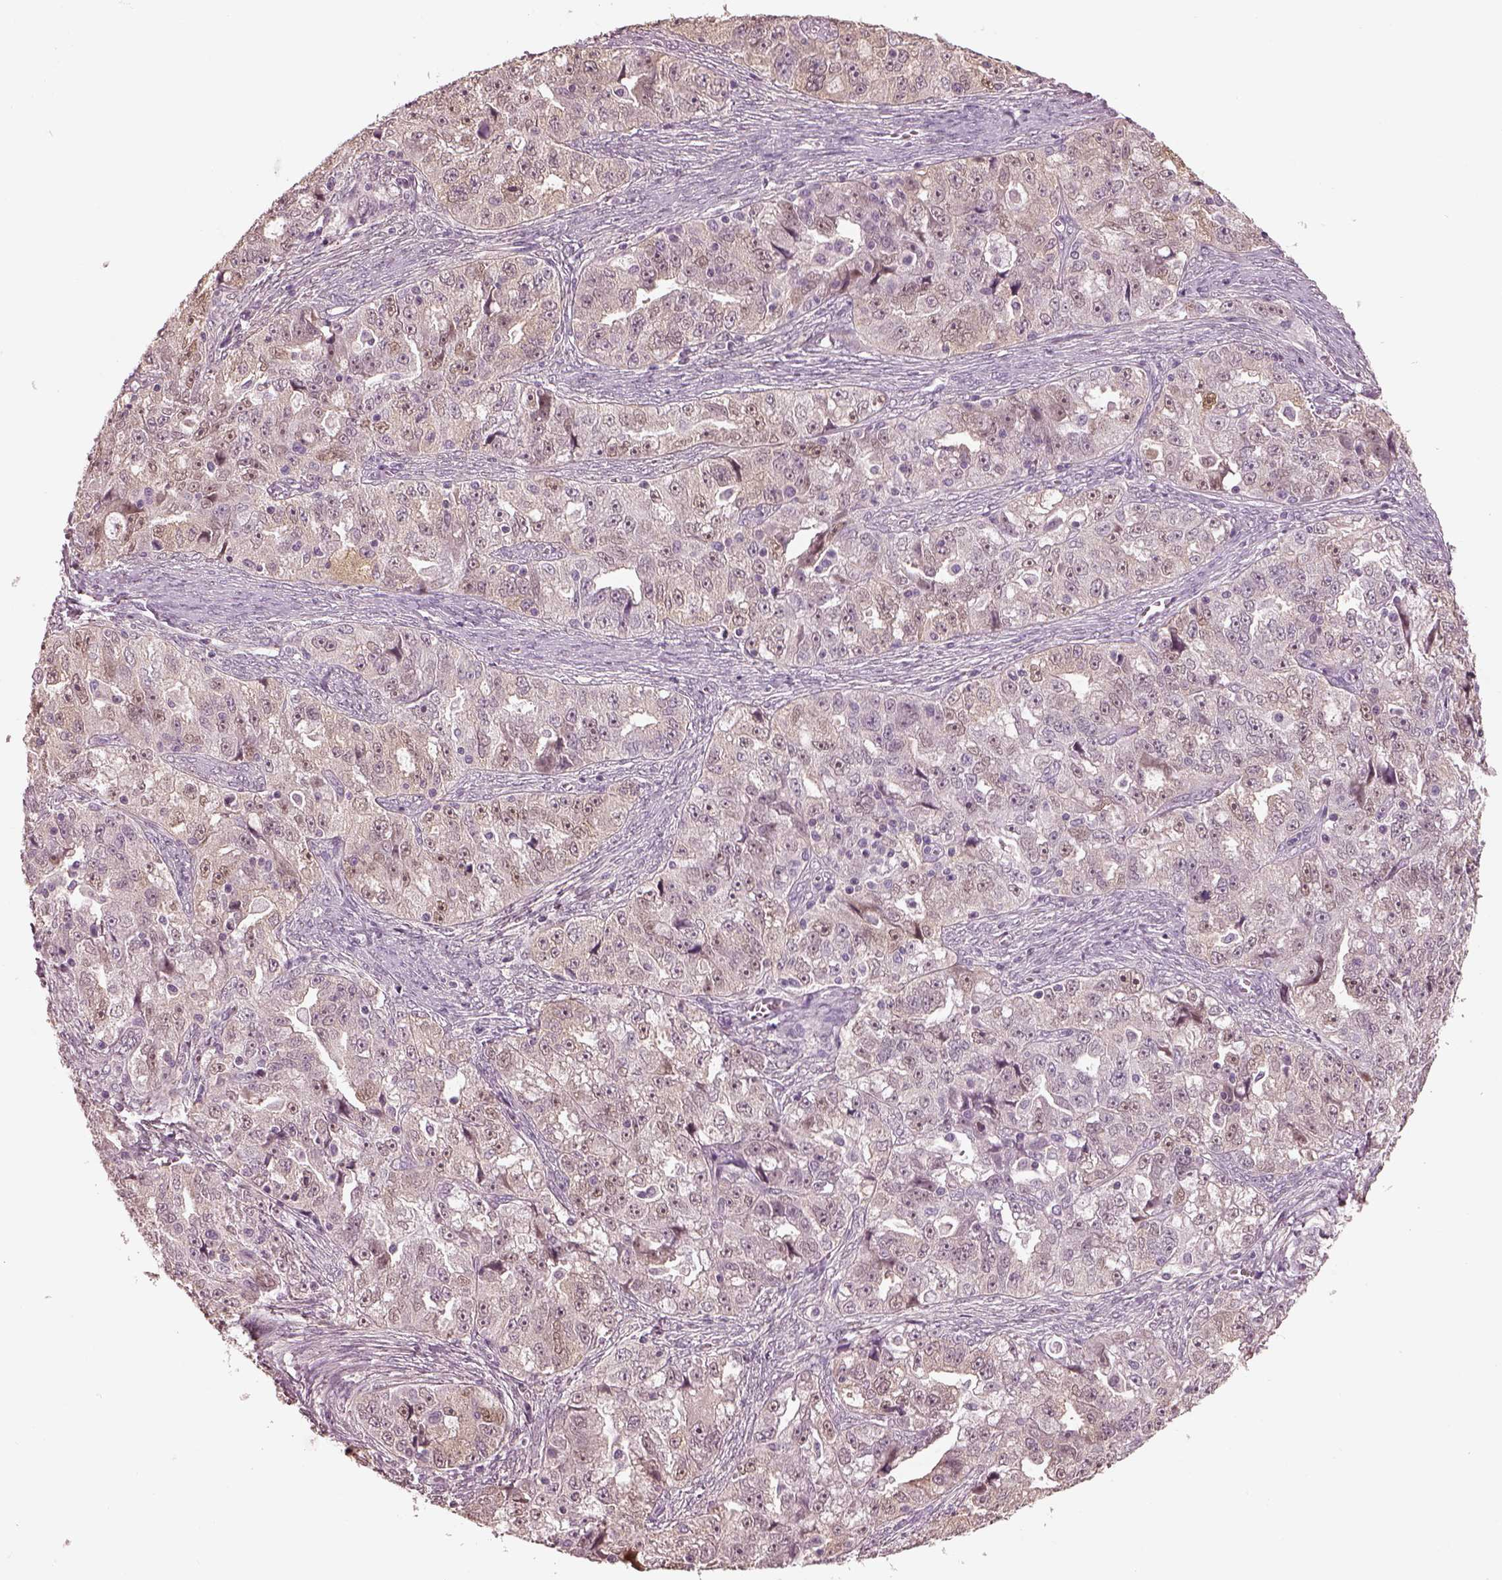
{"staining": {"intensity": "weak", "quantity": "<25%", "location": "cytoplasmic/membranous,nuclear"}, "tissue": "ovarian cancer", "cell_type": "Tumor cells", "image_type": "cancer", "snomed": [{"axis": "morphology", "description": "Cystadenocarcinoma, serous, NOS"}, {"axis": "topography", "description": "Ovary"}], "caption": "High power microscopy micrograph of an immunohistochemistry photomicrograph of ovarian cancer (serous cystadenocarcinoma), revealing no significant staining in tumor cells.", "gene": "EGR4", "patient": {"sex": "female", "age": 51}}